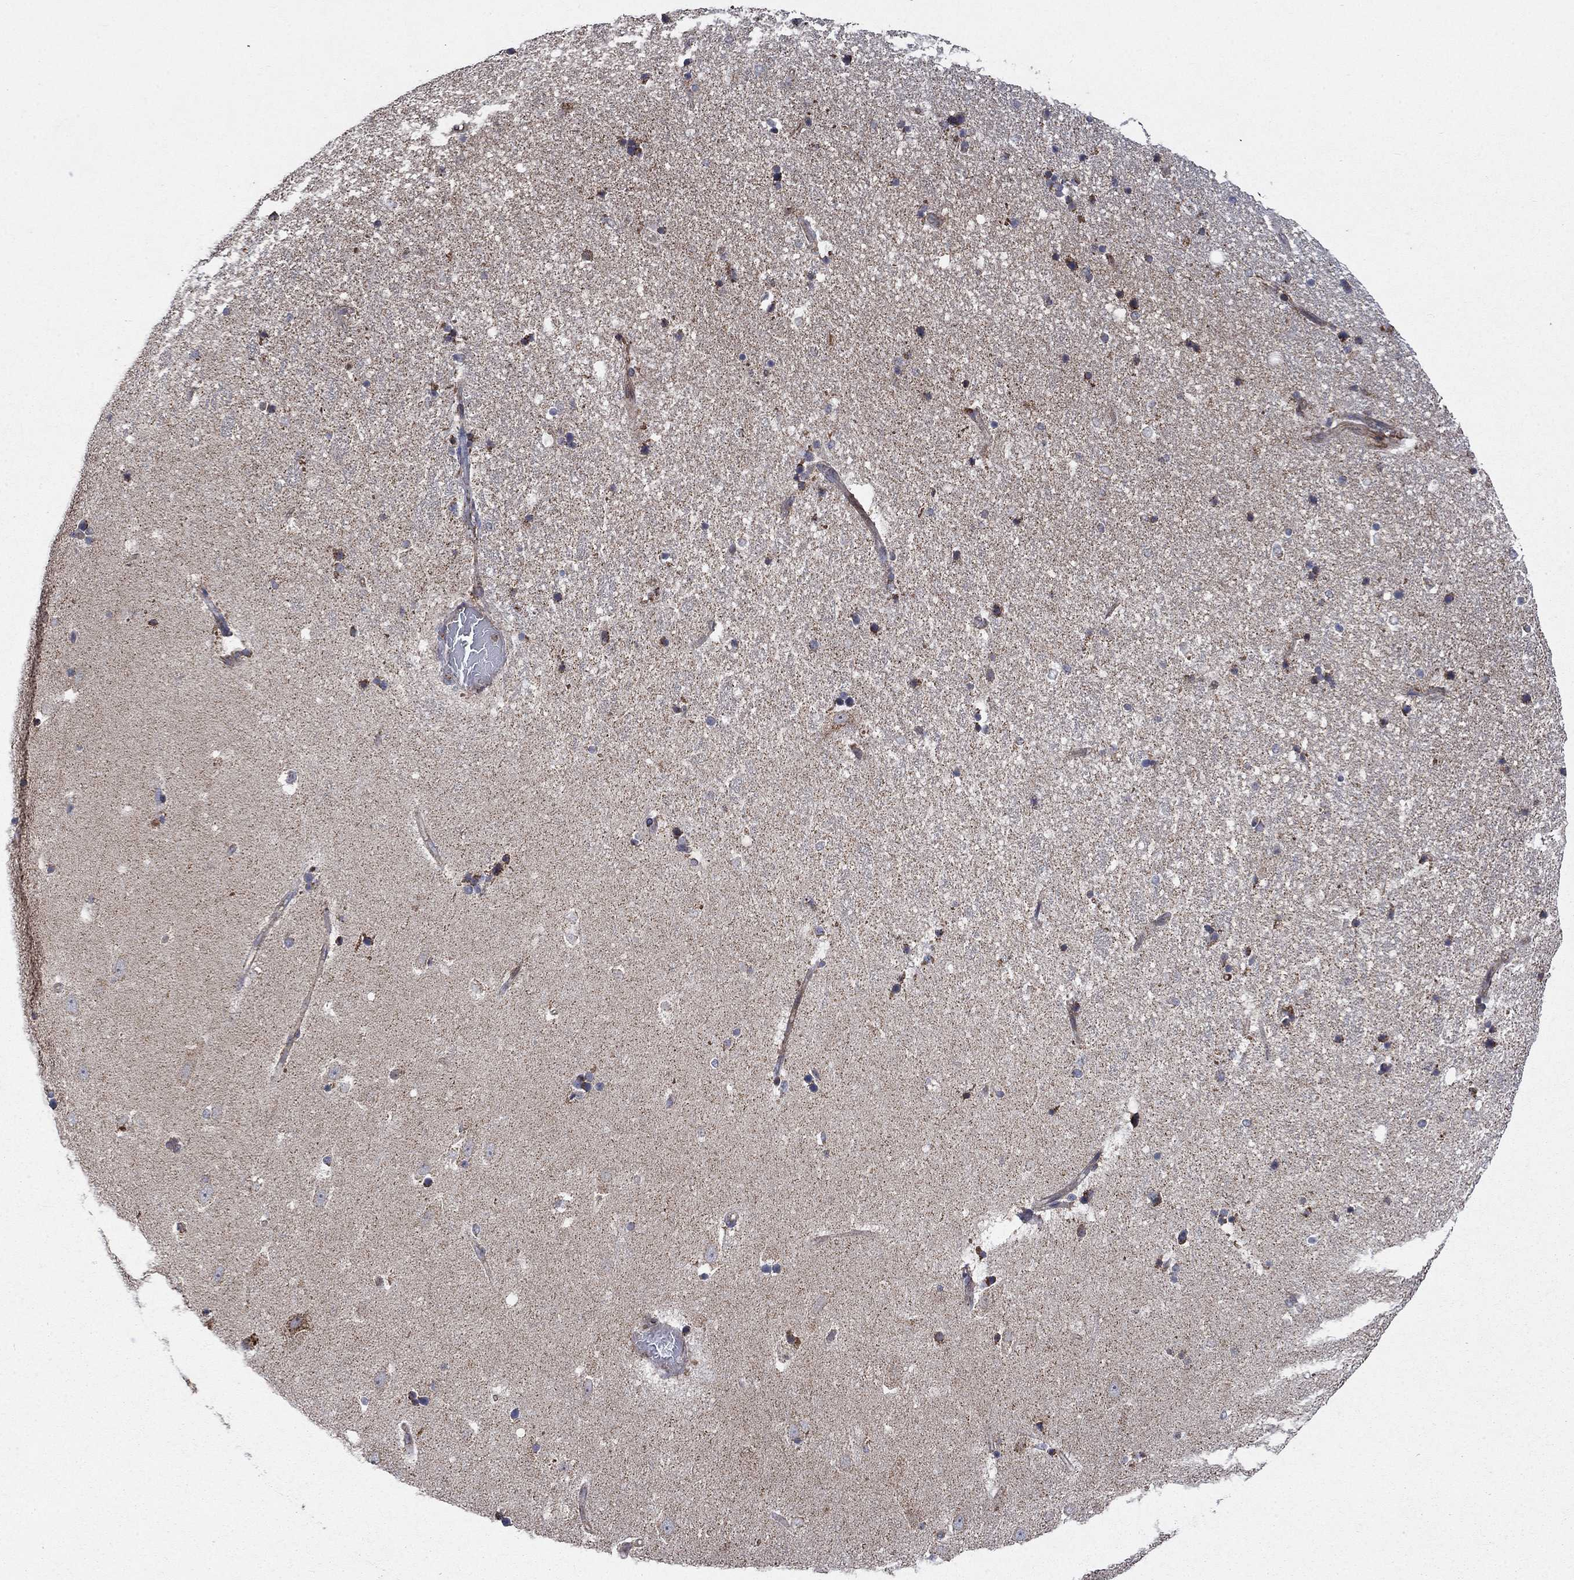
{"staining": {"intensity": "moderate", "quantity": ">75%", "location": "cytoplasmic/membranous"}, "tissue": "hippocampus", "cell_type": "Glial cells", "image_type": "normal", "snomed": [{"axis": "morphology", "description": "Normal tissue, NOS"}, {"axis": "topography", "description": "Hippocampus"}], "caption": "Protein expression analysis of unremarkable human hippocampus reveals moderate cytoplasmic/membranous positivity in about >75% of glial cells.", "gene": "NDUFC1", "patient": {"sex": "male", "age": 49}}